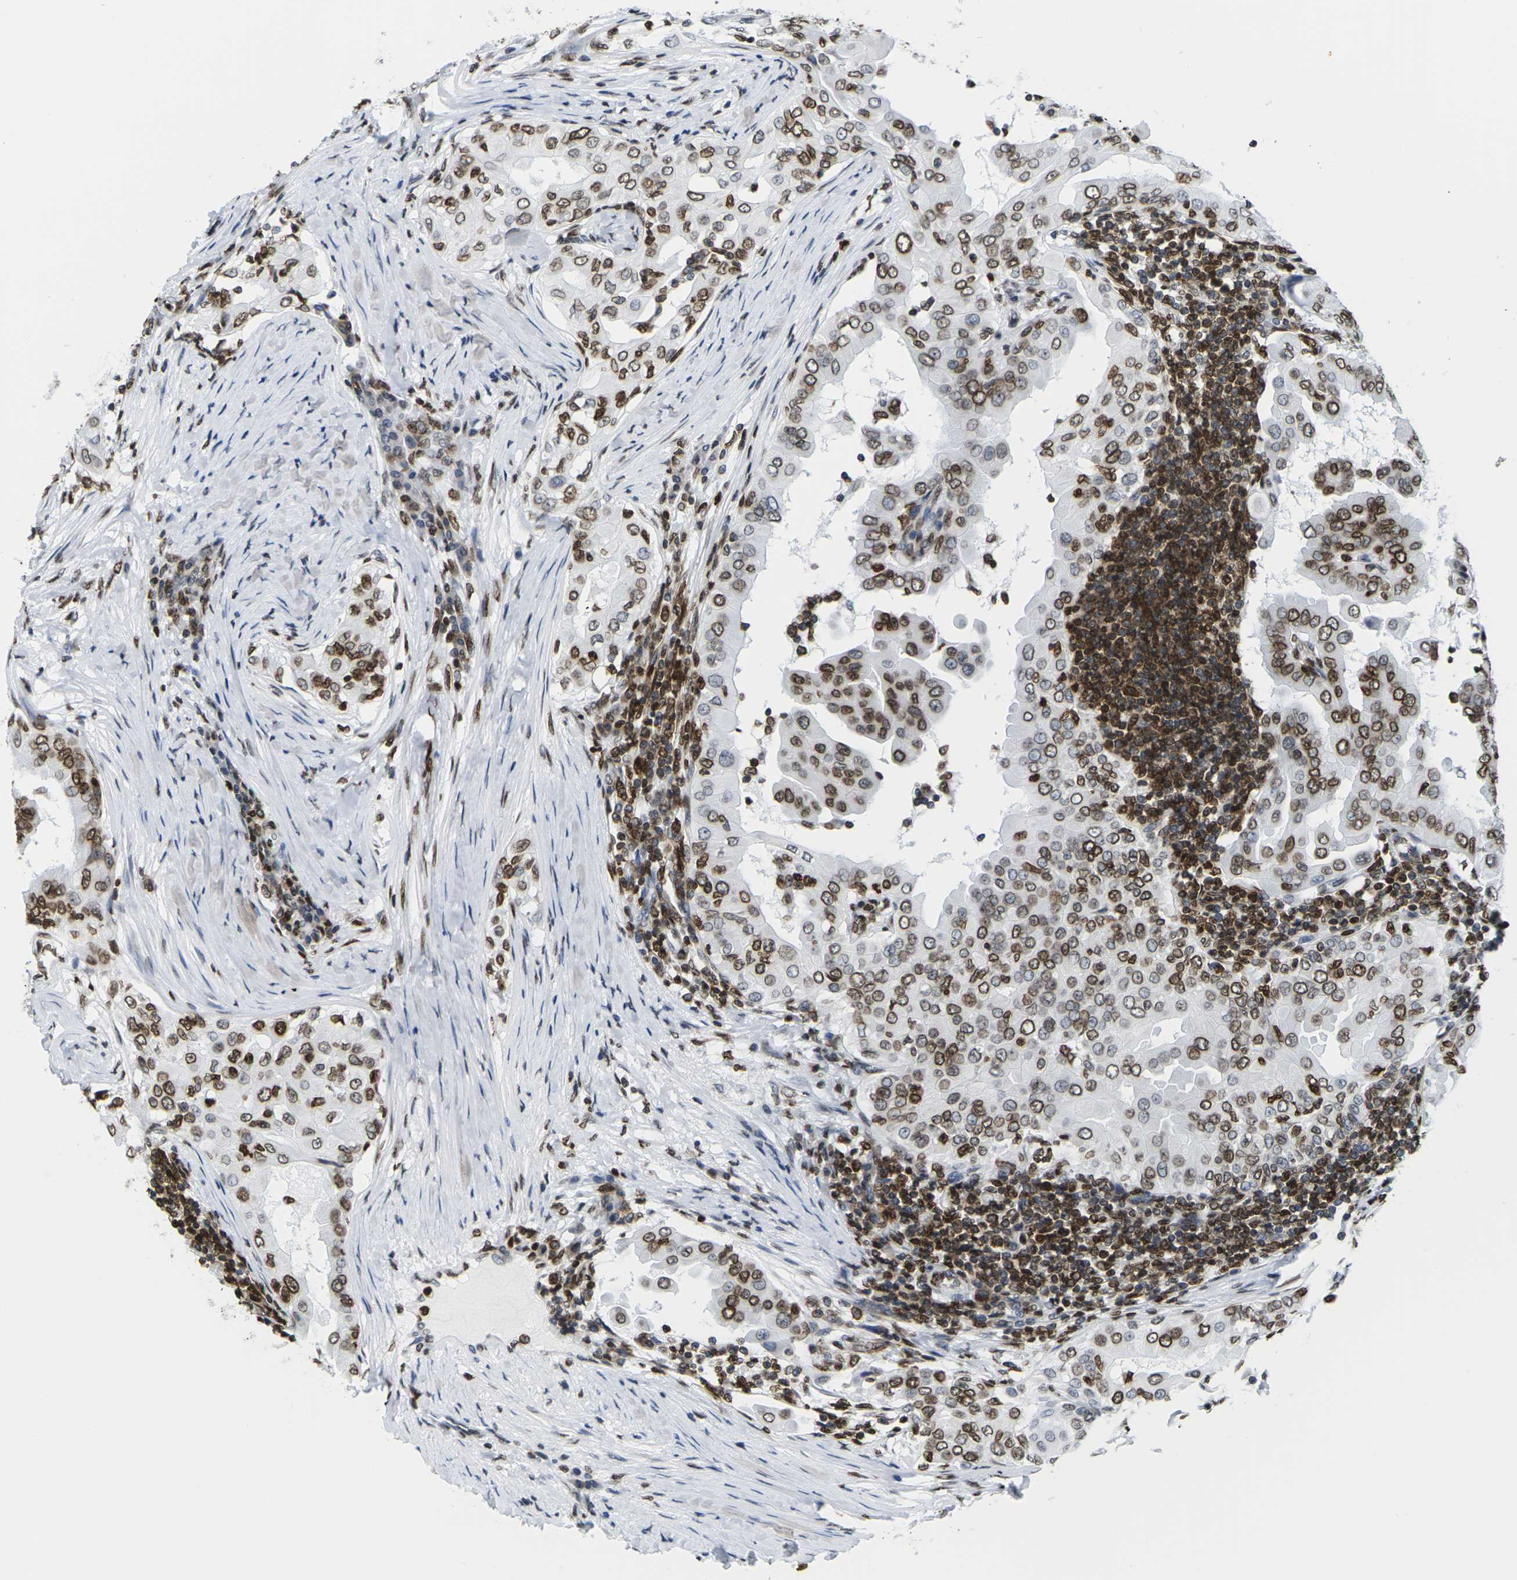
{"staining": {"intensity": "strong", "quantity": ">75%", "location": "cytoplasmic/membranous,nuclear"}, "tissue": "thyroid cancer", "cell_type": "Tumor cells", "image_type": "cancer", "snomed": [{"axis": "morphology", "description": "Papillary adenocarcinoma, NOS"}, {"axis": "topography", "description": "Thyroid gland"}], "caption": "High-power microscopy captured an IHC image of thyroid cancer, revealing strong cytoplasmic/membranous and nuclear expression in about >75% of tumor cells.", "gene": "H2AC21", "patient": {"sex": "male", "age": 33}}